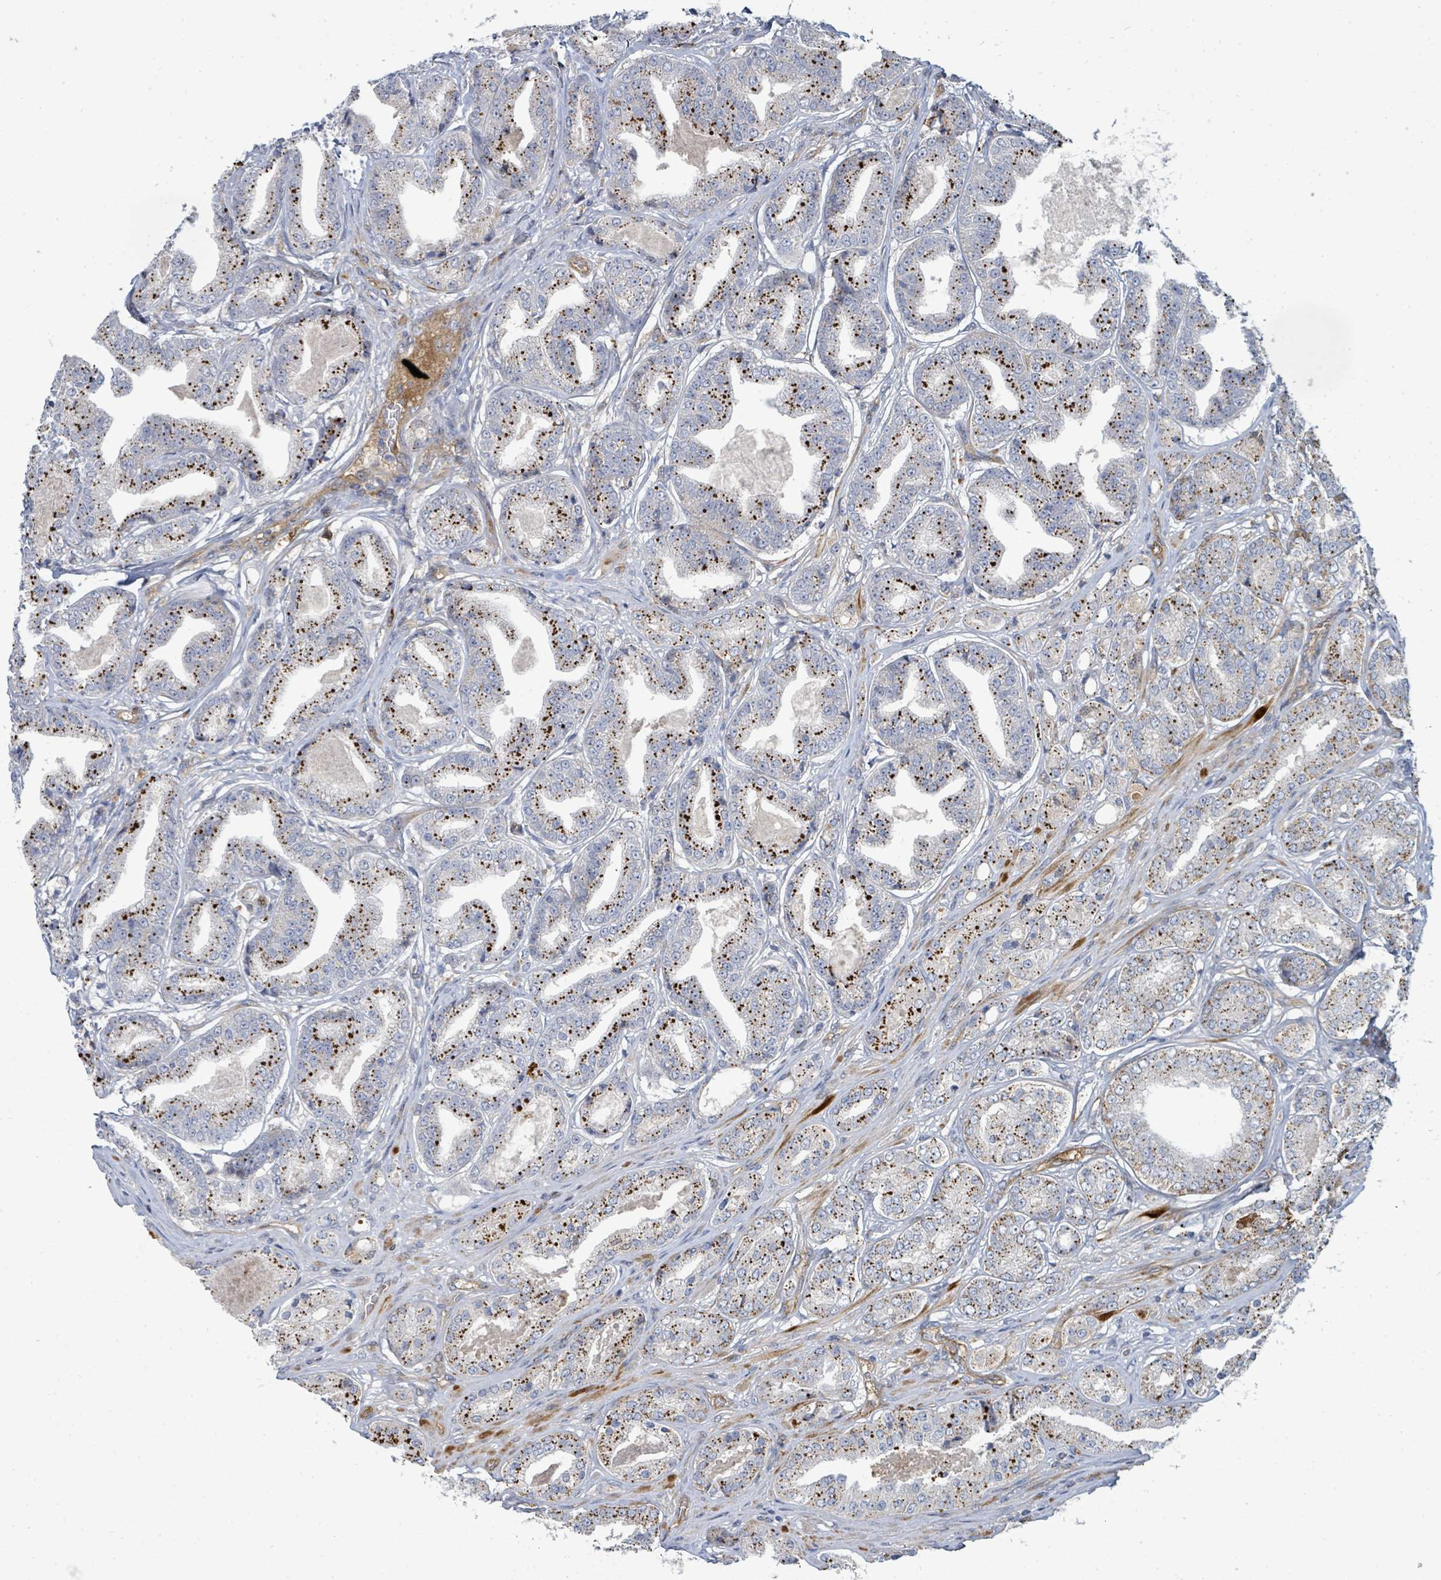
{"staining": {"intensity": "strong", "quantity": ">75%", "location": "cytoplasmic/membranous"}, "tissue": "prostate cancer", "cell_type": "Tumor cells", "image_type": "cancer", "snomed": [{"axis": "morphology", "description": "Adenocarcinoma, High grade"}, {"axis": "topography", "description": "Prostate"}], "caption": "Approximately >75% of tumor cells in human prostate cancer reveal strong cytoplasmic/membranous protein positivity as visualized by brown immunohistochemical staining.", "gene": "IFIT1", "patient": {"sex": "male", "age": 63}}